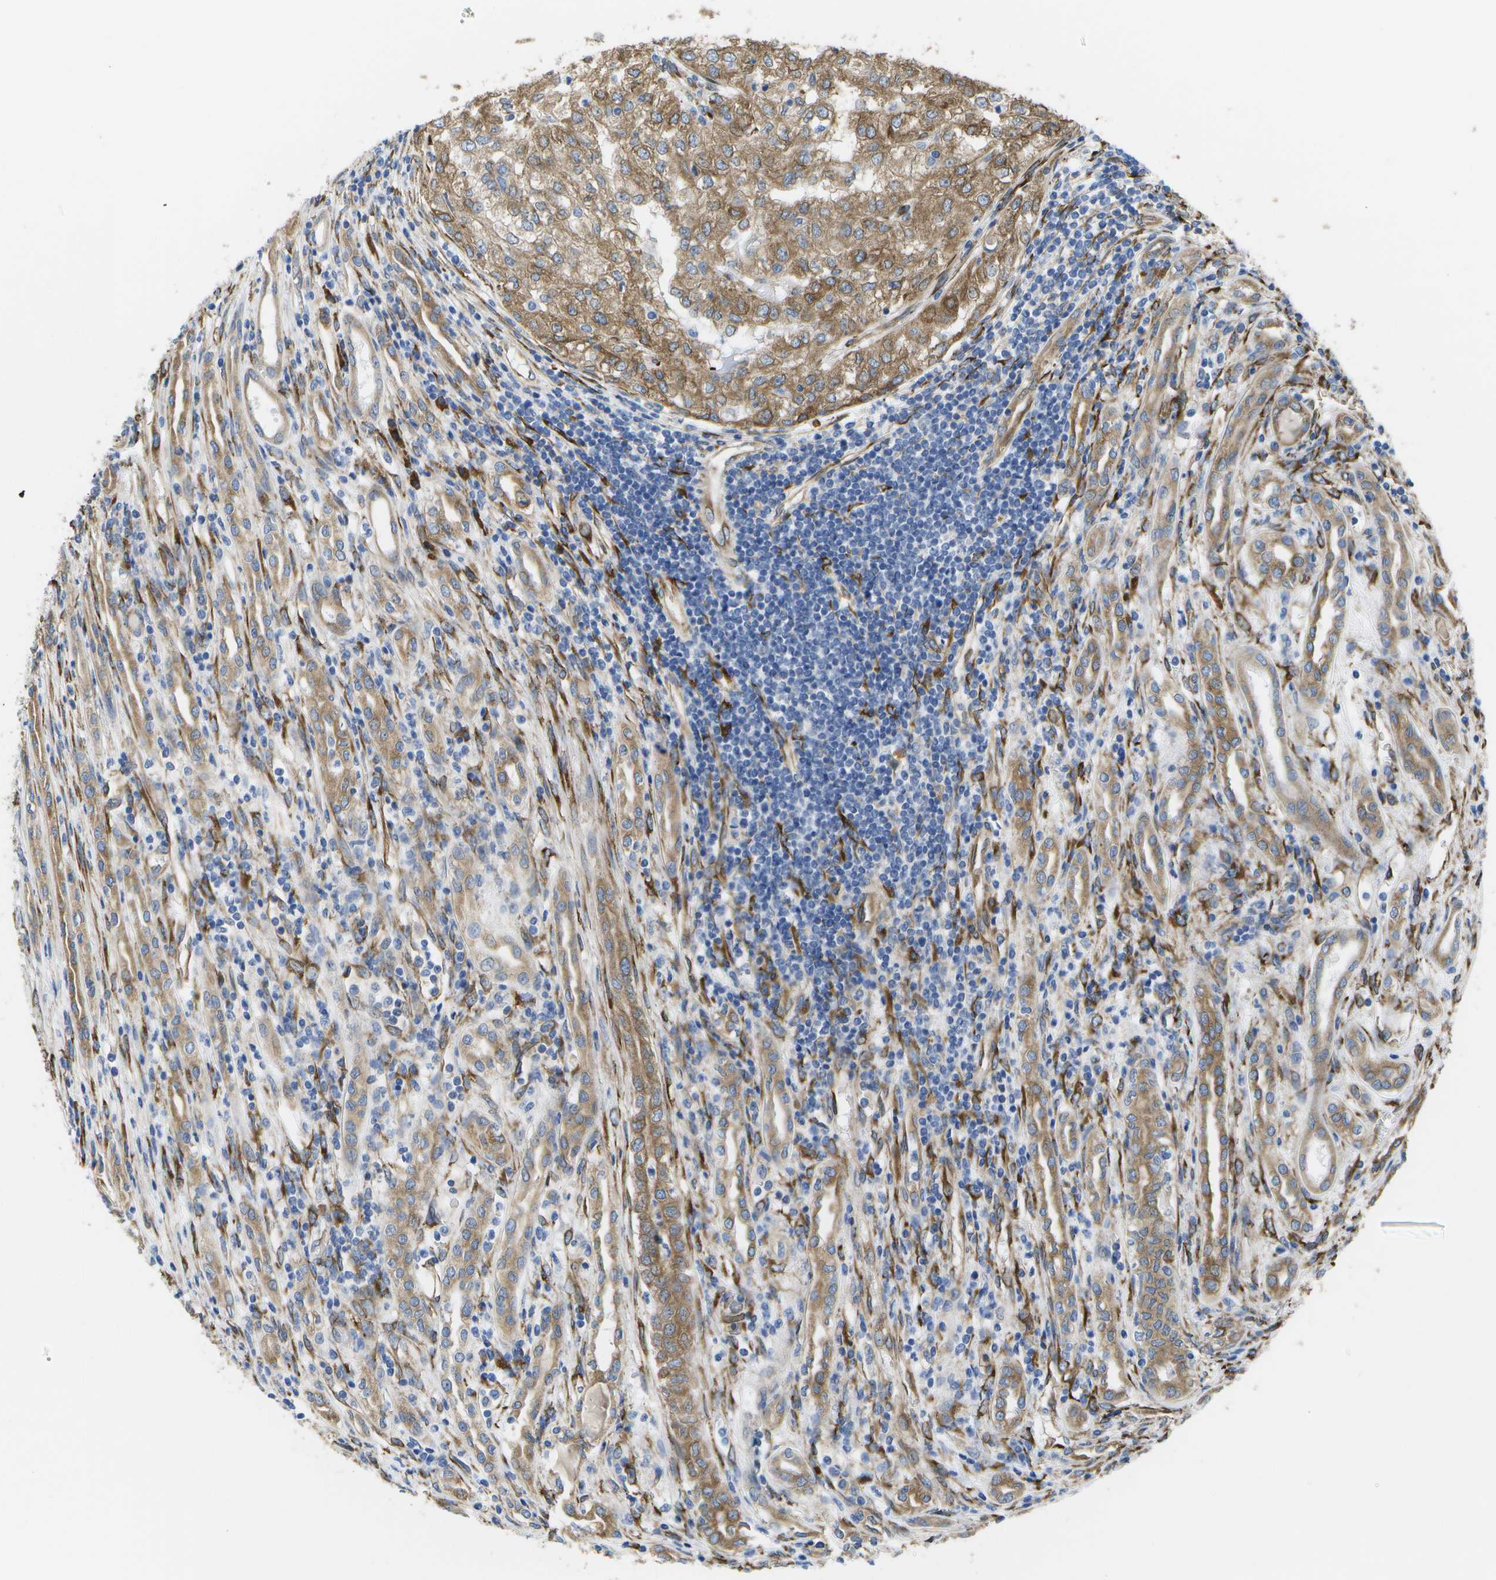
{"staining": {"intensity": "moderate", "quantity": ">75%", "location": "cytoplasmic/membranous"}, "tissue": "renal cancer", "cell_type": "Tumor cells", "image_type": "cancer", "snomed": [{"axis": "morphology", "description": "Adenocarcinoma, NOS"}, {"axis": "topography", "description": "Kidney"}], "caption": "Immunohistochemistry (IHC) (DAB (3,3'-diaminobenzidine)) staining of human renal cancer exhibits moderate cytoplasmic/membranous protein expression in approximately >75% of tumor cells. (Stains: DAB (3,3'-diaminobenzidine) in brown, nuclei in blue, Microscopy: brightfield microscopy at high magnification).", "gene": "ZDHHC17", "patient": {"sex": "female", "age": 54}}